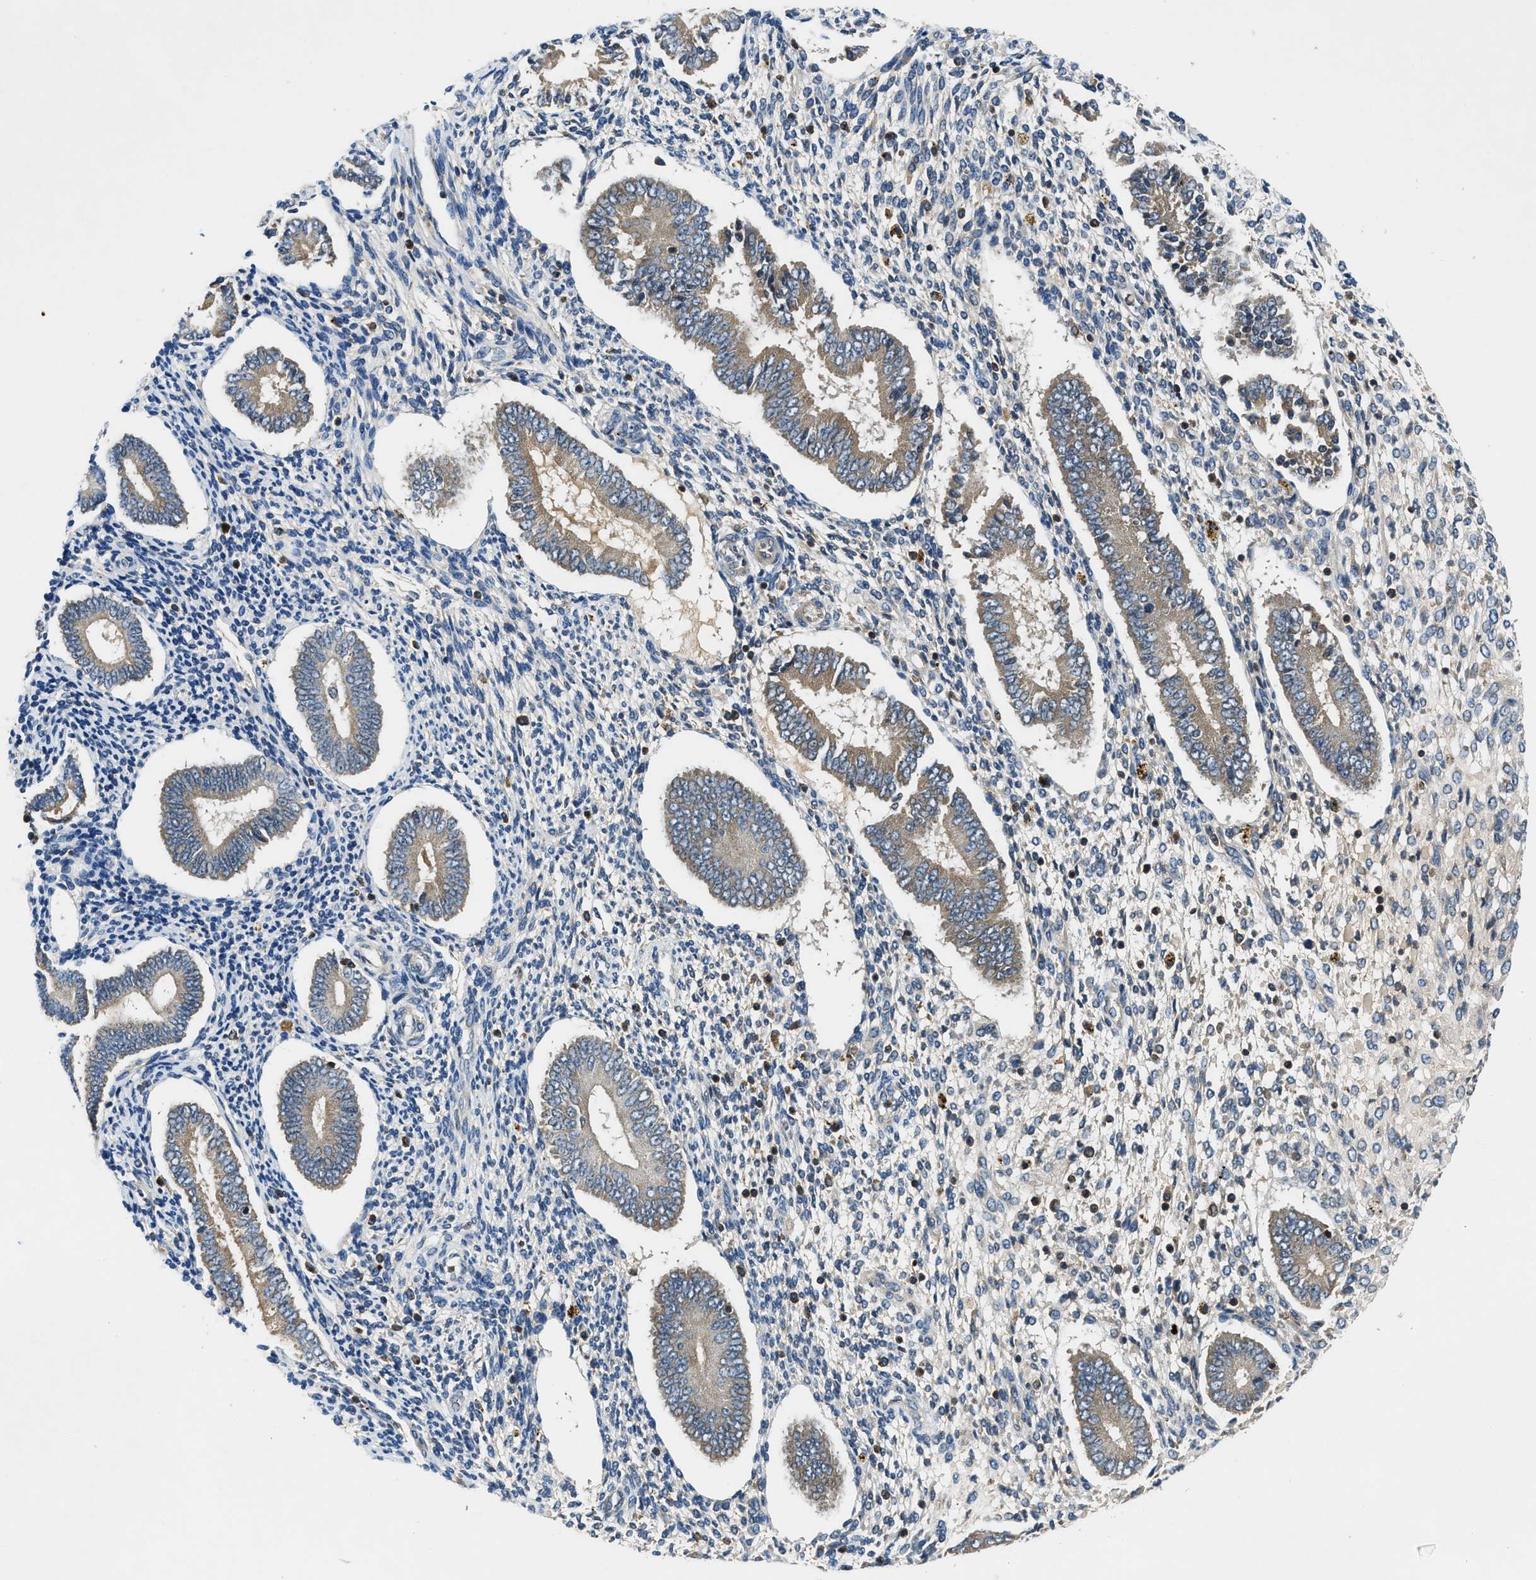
{"staining": {"intensity": "negative", "quantity": "none", "location": "none"}, "tissue": "endometrium", "cell_type": "Cells in endometrial stroma", "image_type": "normal", "snomed": [{"axis": "morphology", "description": "Normal tissue, NOS"}, {"axis": "topography", "description": "Endometrium"}], "caption": "A histopathology image of endometrium stained for a protein displays no brown staining in cells in endometrial stroma. (Stains: DAB immunohistochemistry (IHC) with hematoxylin counter stain, Microscopy: brightfield microscopy at high magnification).", "gene": "PAFAH2", "patient": {"sex": "female", "age": 42}}